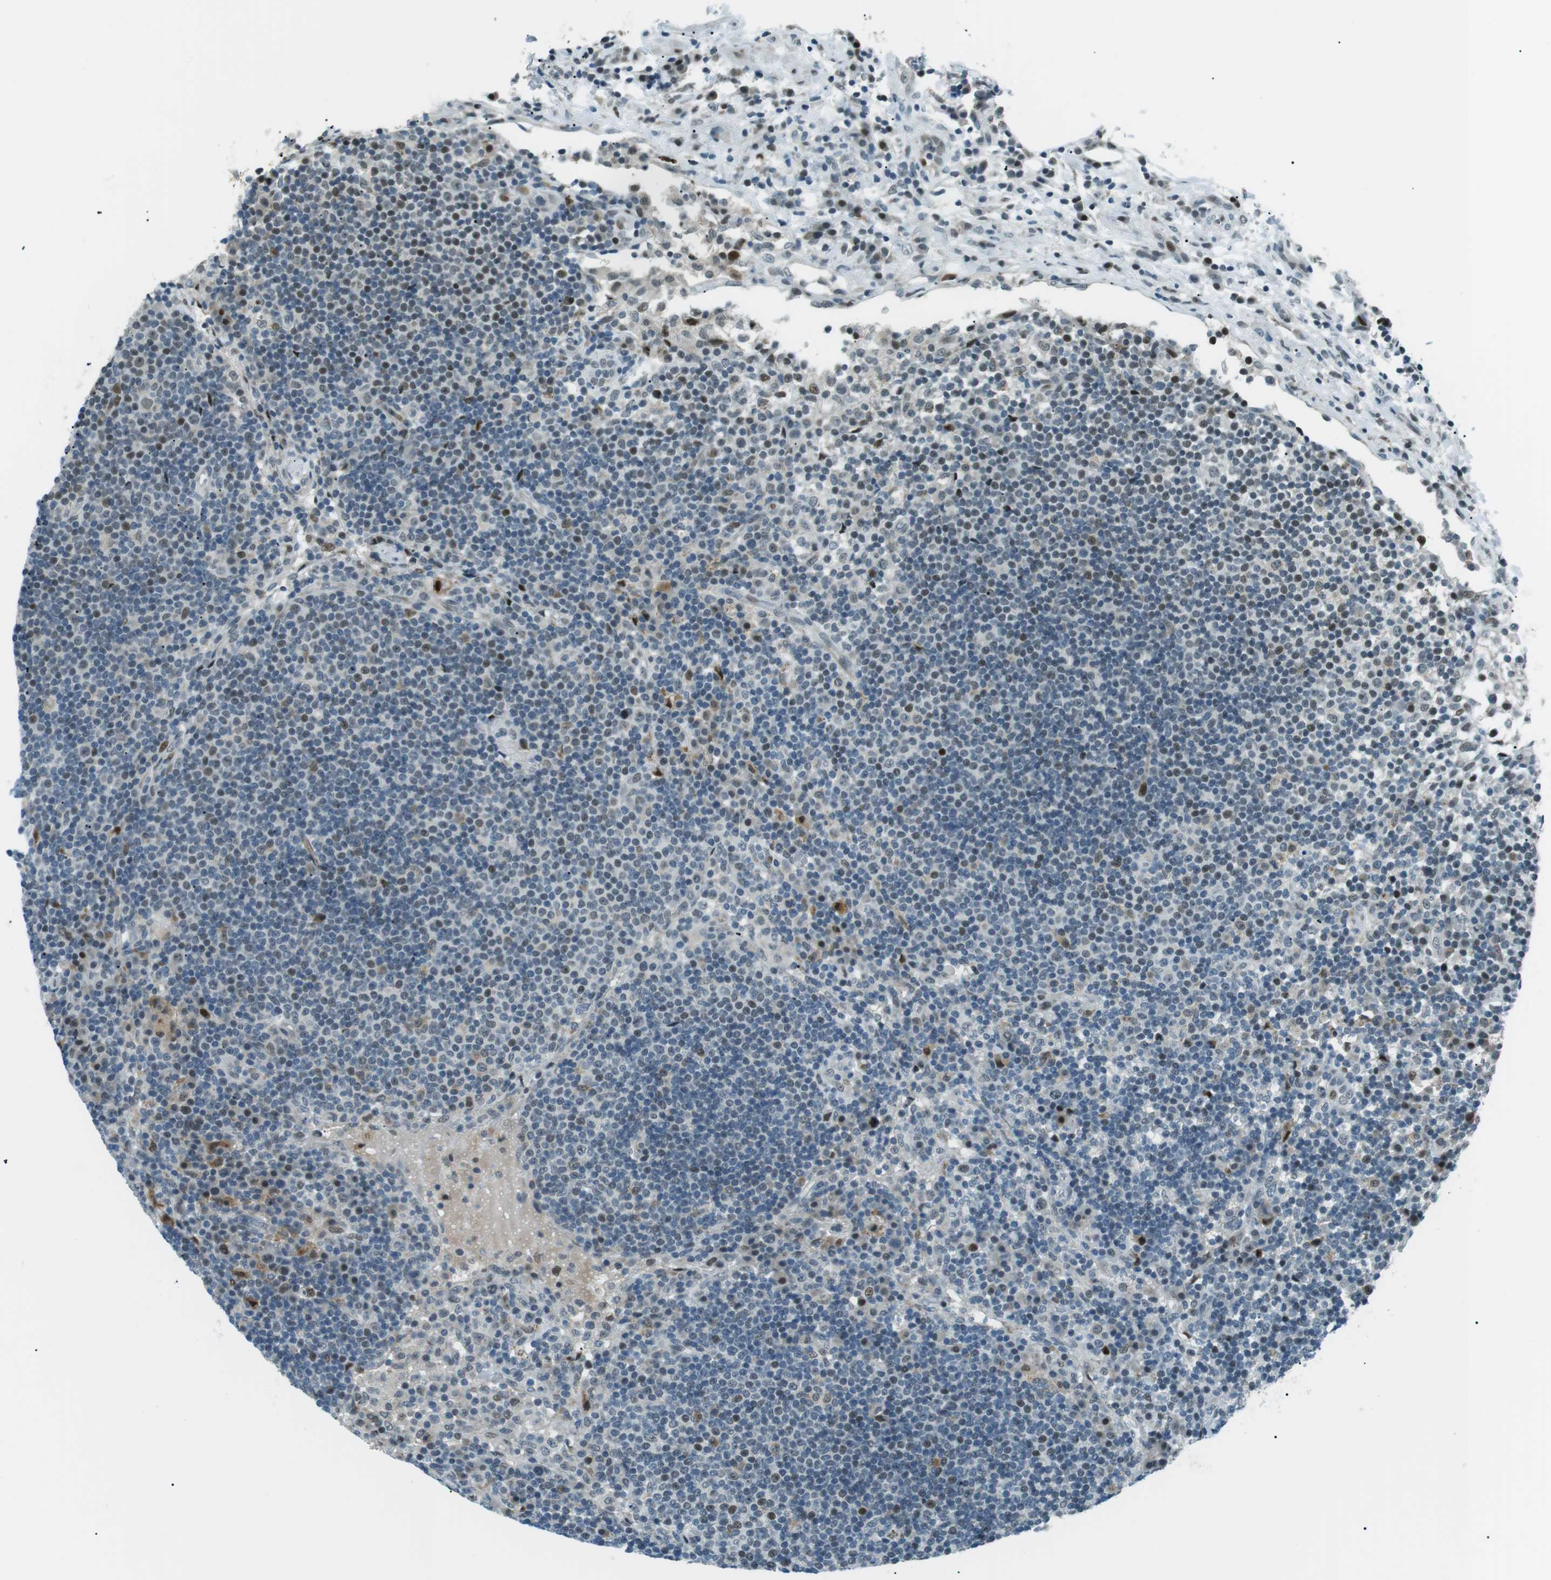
{"staining": {"intensity": "strong", "quantity": "<25%", "location": "nuclear"}, "tissue": "lymph node", "cell_type": "Non-germinal center cells", "image_type": "normal", "snomed": [{"axis": "morphology", "description": "Normal tissue, NOS"}, {"axis": "topography", "description": "Lymph node"}], "caption": "Immunohistochemistry (IHC) photomicrograph of benign lymph node: lymph node stained using immunohistochemistry displays medium levels of strong protein expression localized specifically in the nuclear of non-germinal center cells, appearing as a nuclear brown color.", "gene": "PJA1", "patient": {"sex": "female", "age": 53}}